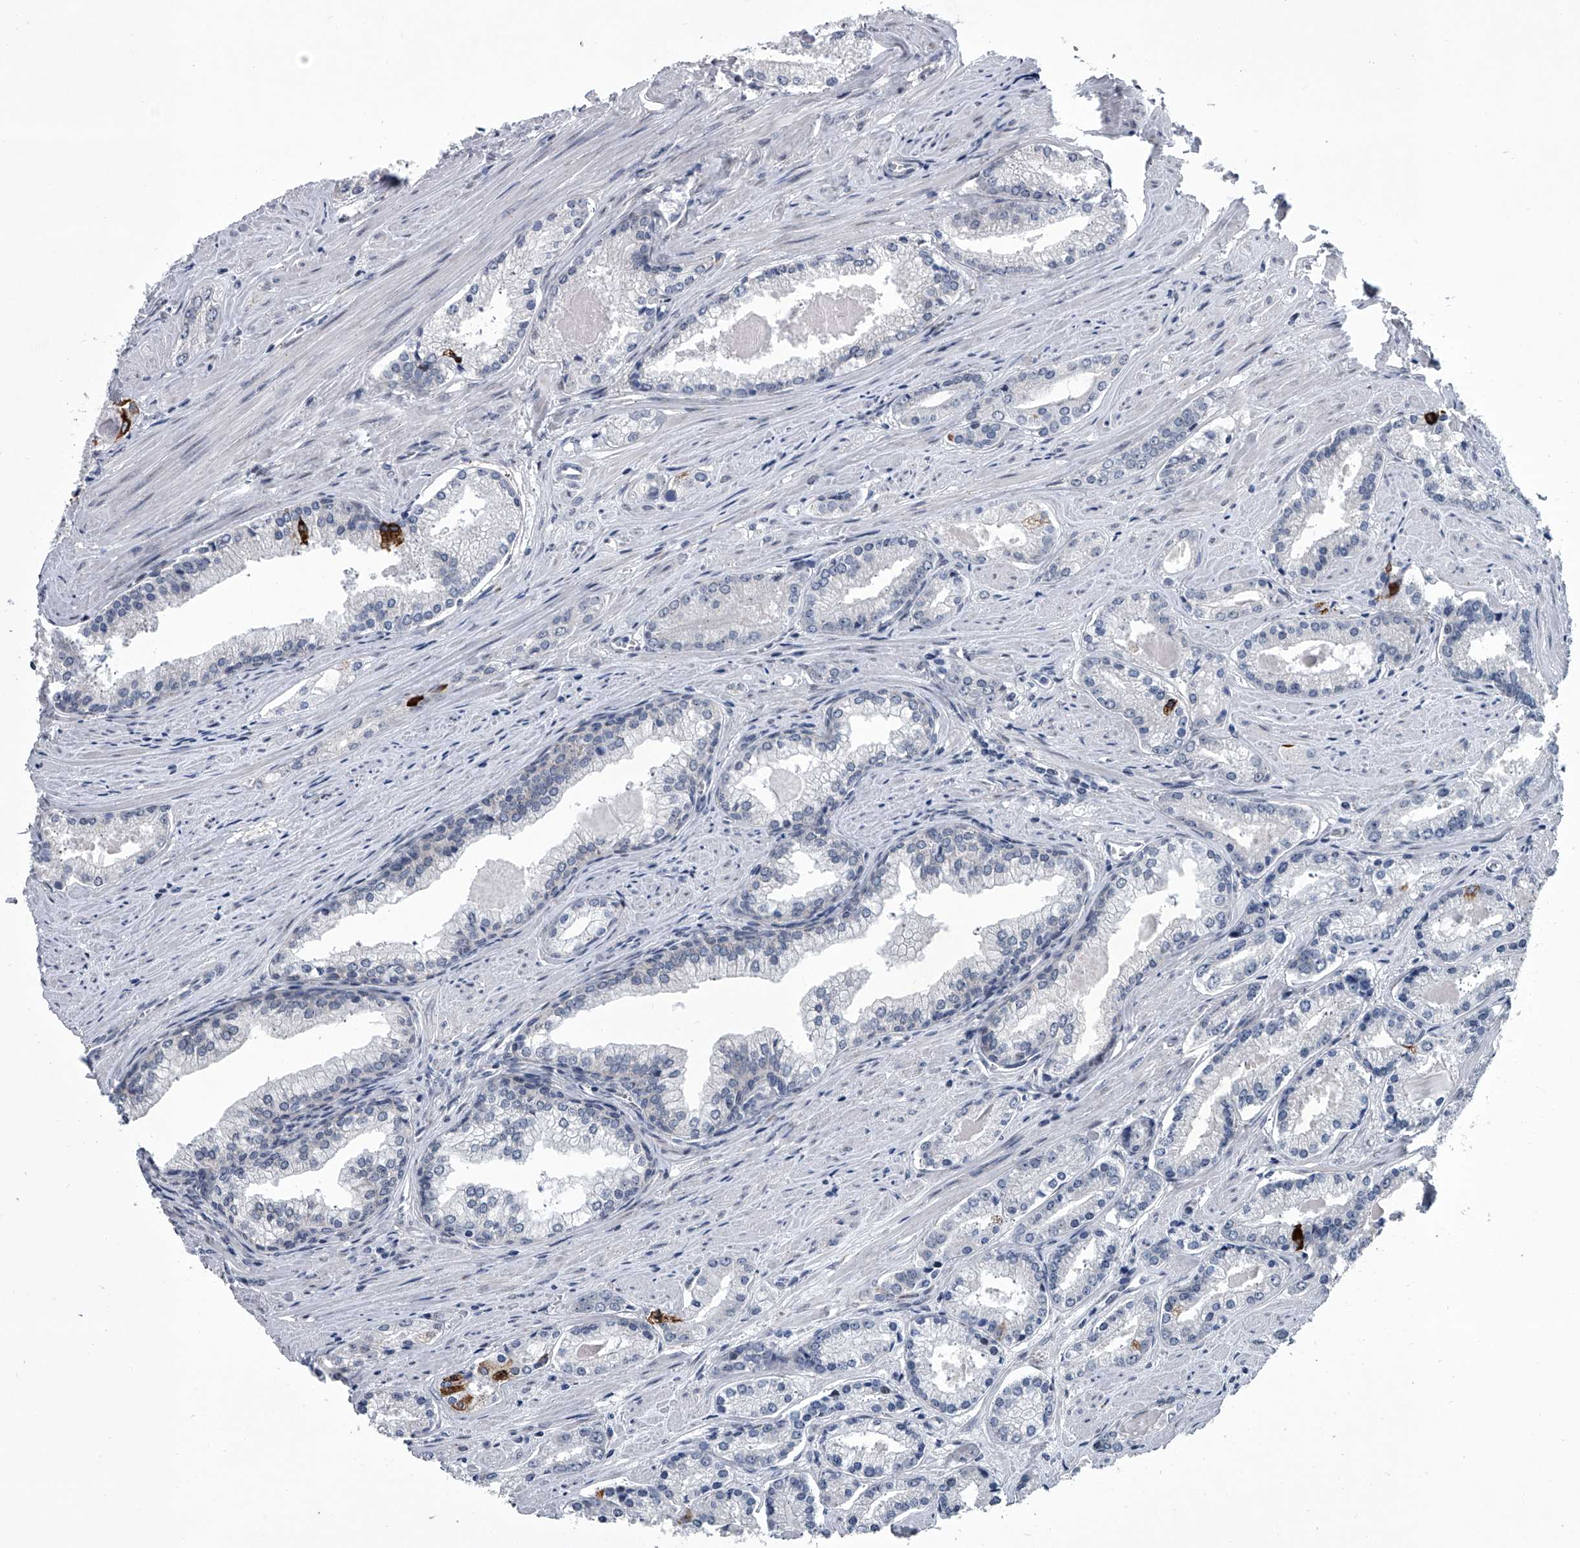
{"staining": {"intensity": "negative", "quantity": "none", "location": "none"}, "tissue": "prostate cancer", "cell_type": "Tumor cells", "image_type": "cancer", "snomed": [{"axis": "morphology", "description": "Adenocarcinoma, Low grade"}, {"axis": "topography", "description": "Prostate"}], "caption": "Immunohistochemical staining of human adenocarcinoma (low-grade) (prostate) displays no significant positivity in tumor cells.", "gene": "PPP2R5D", "patient": {"sex": "male", "age": 54}}